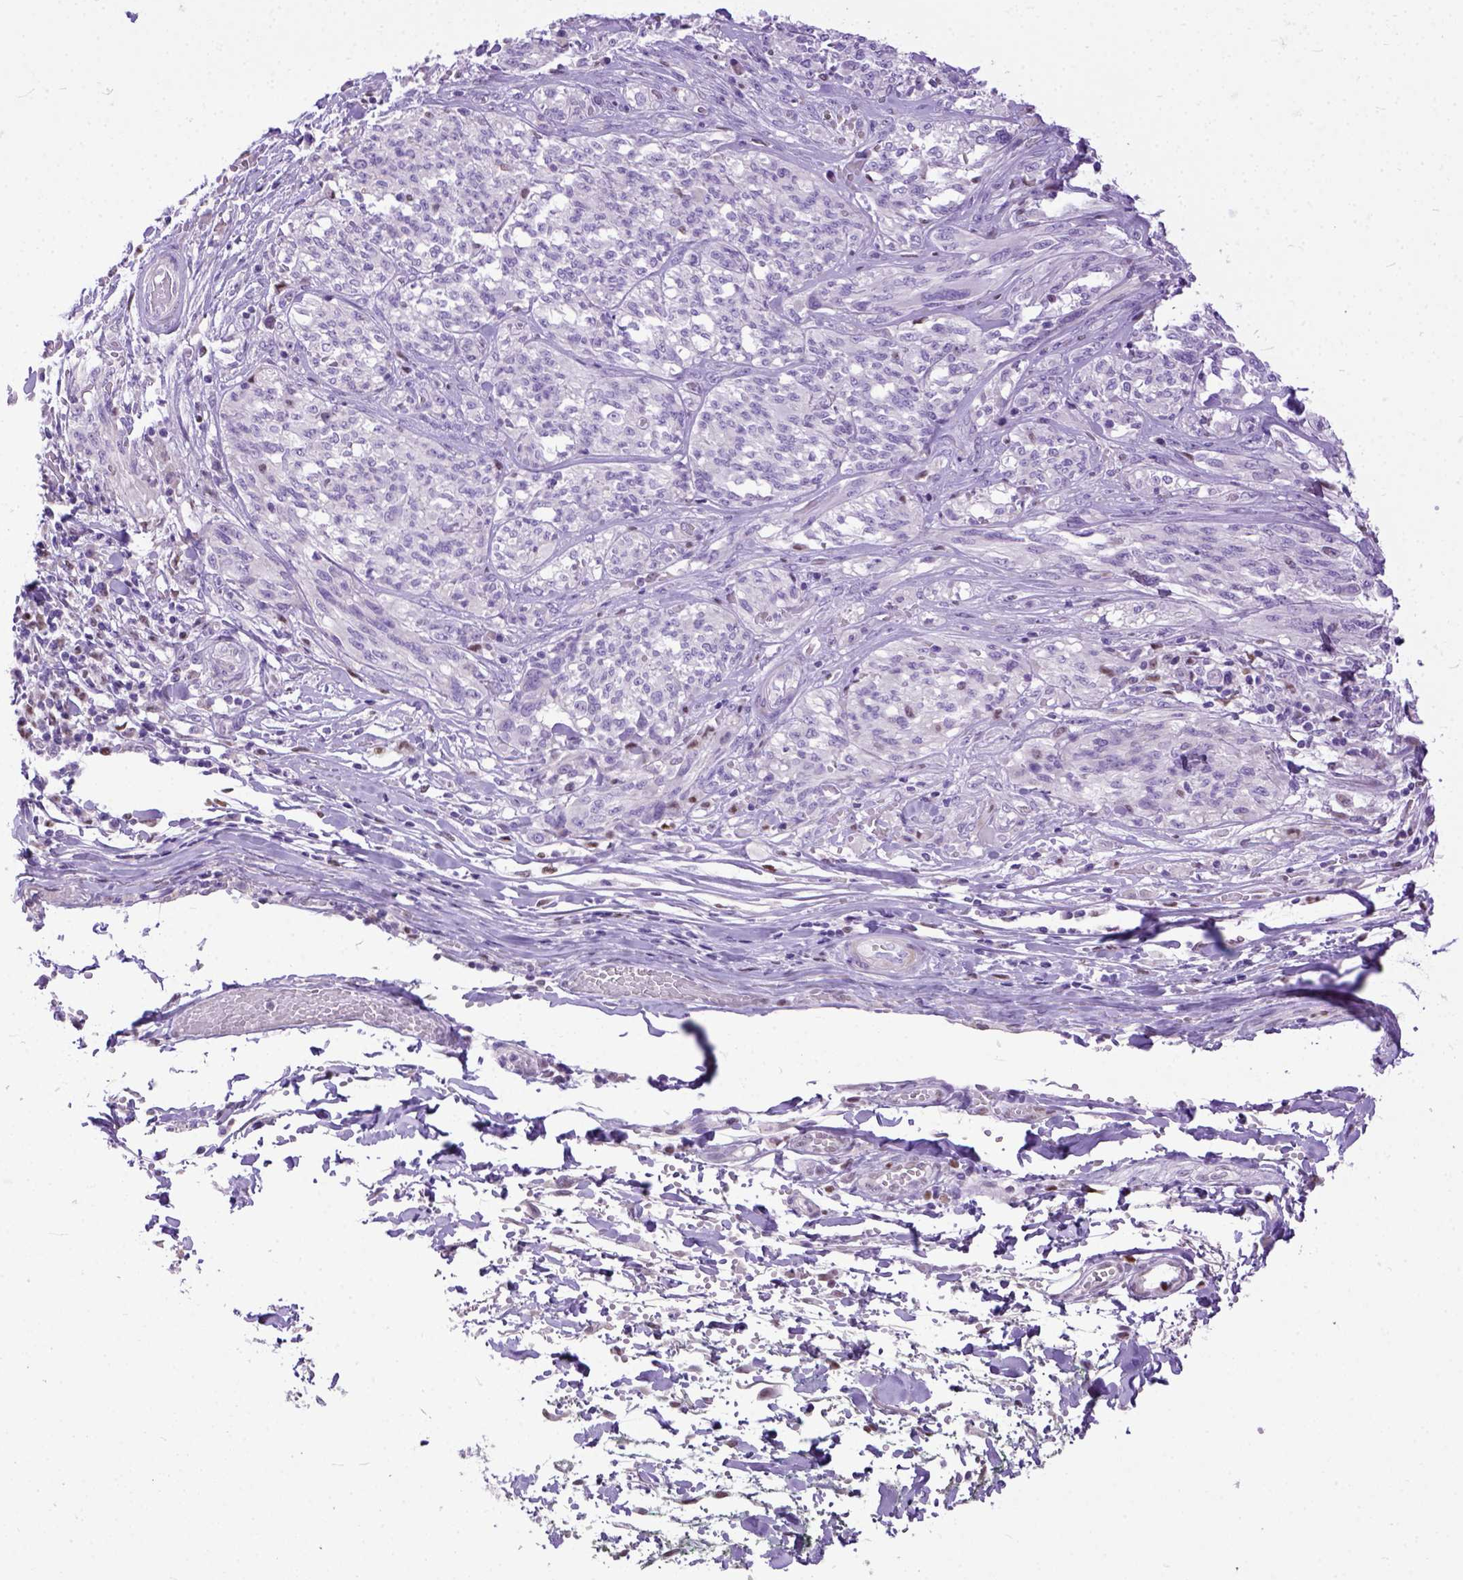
{"staining": {"intensity": "negative", "quantity": "none", "location": "none"}, "tissue": "melanoma", "cell_type": "Tumor cells", "image_type": "cancer", "snomed": [{"axis": "morphology", "description": "Malignant melanoma, NOS"}, {"axis": "topography", "description": "Skin"}], "caption": "Immunohistochemical staining of melanoma shows no significant positivity in tumor cells.", "gene": "CRB1", "patient": {"sex": "female", "age": 91}}